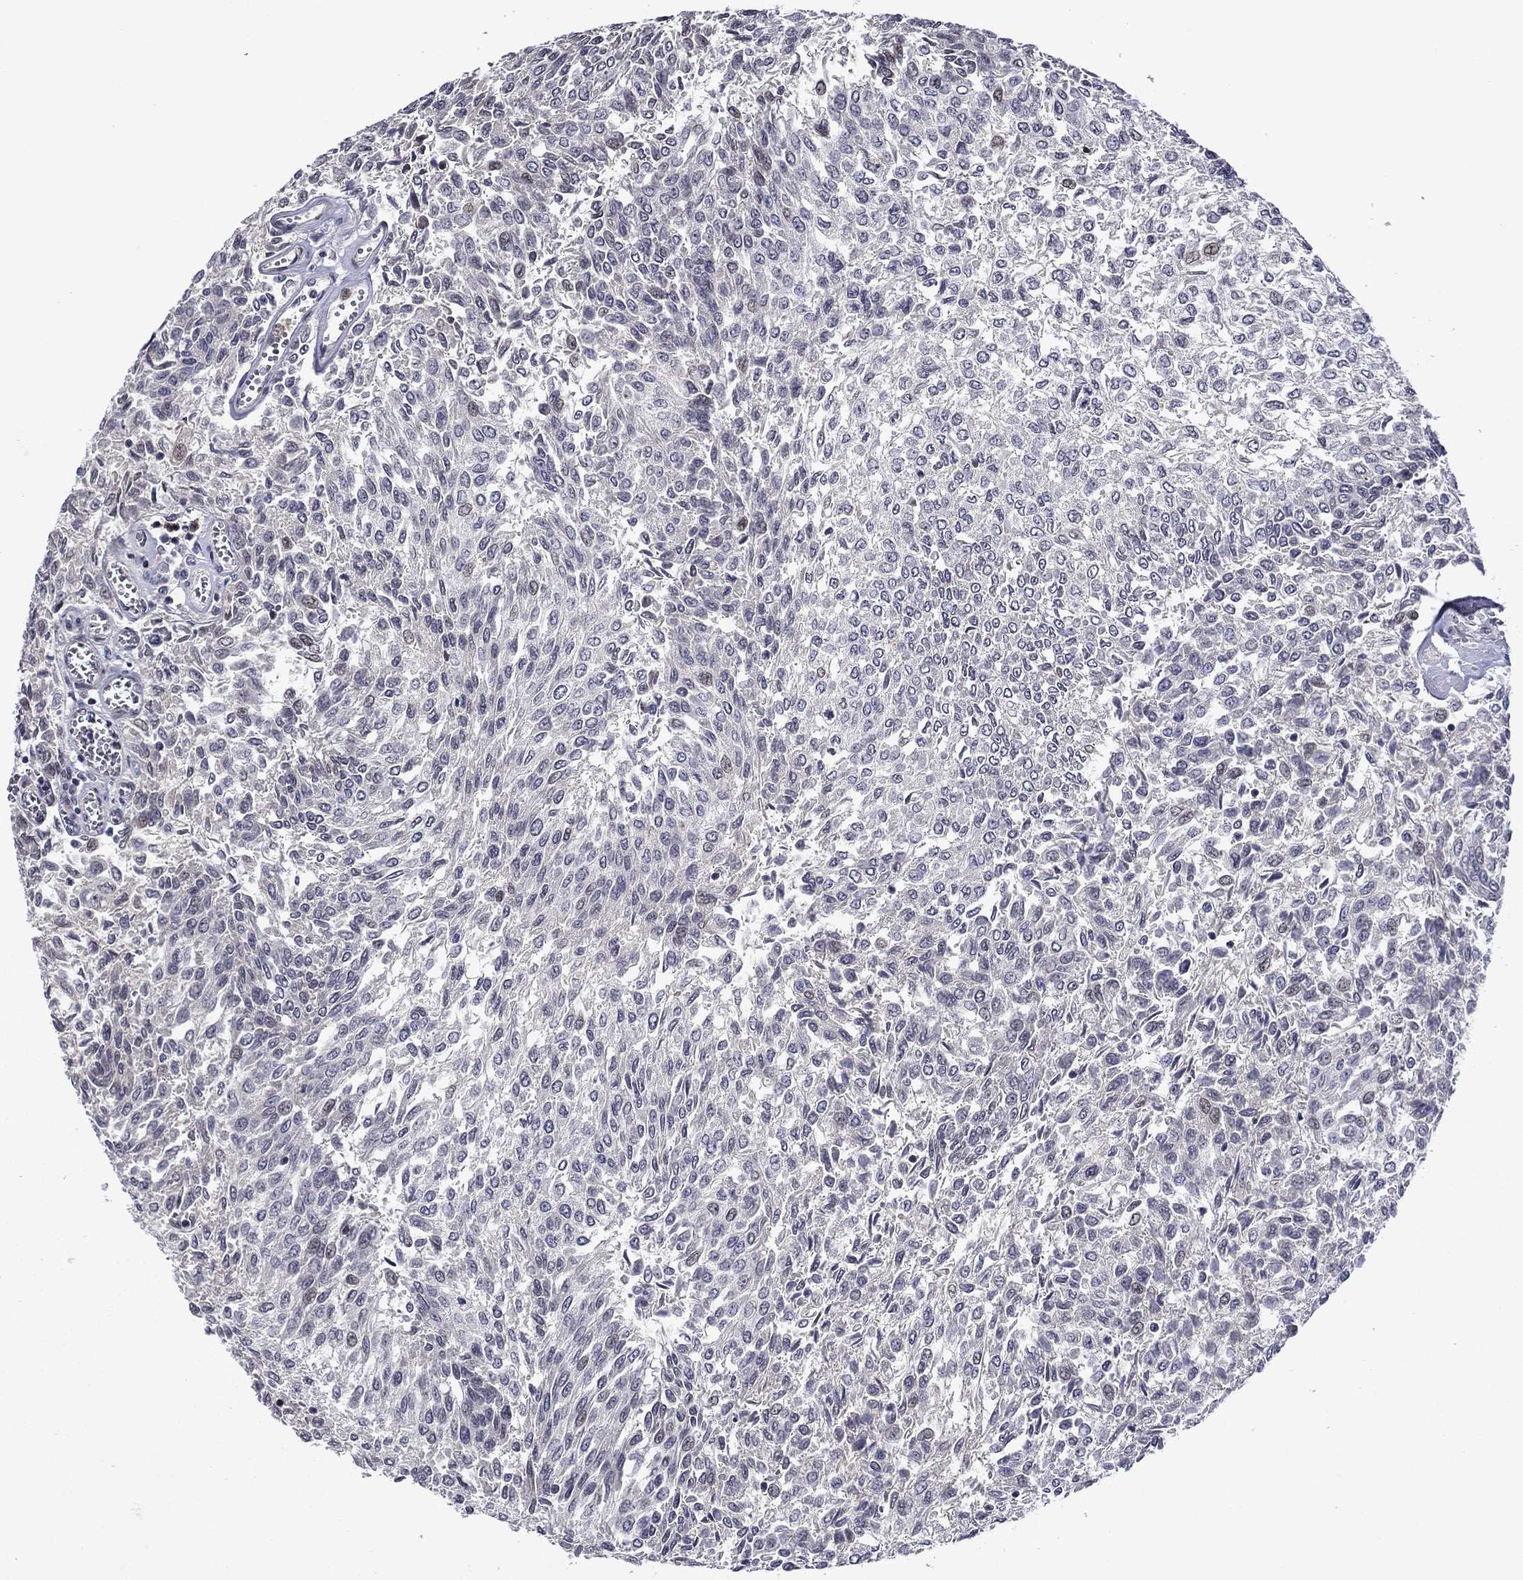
{"staining": {"intensity": "negative", "quantity": "none", "location": "none"}, "tissue": "urothelial cancer", "cell_type": "Tumor cells", "image_type": "cancer", "snomed": [{"axis": "morphology", "description": "Urothelial carcinoma, Low grade"}, {"axis": "topography", "description": "Urinary bladder"}], "caption": "IHC image of neoplastic tissue: human urothelial cancer stained with DAB (3,3'-diaminobenzidine) exhibits no significant protein expression in tumor cells.", "gene": "B3GAT1", "patient": {"sex": "male", "age": 78}}